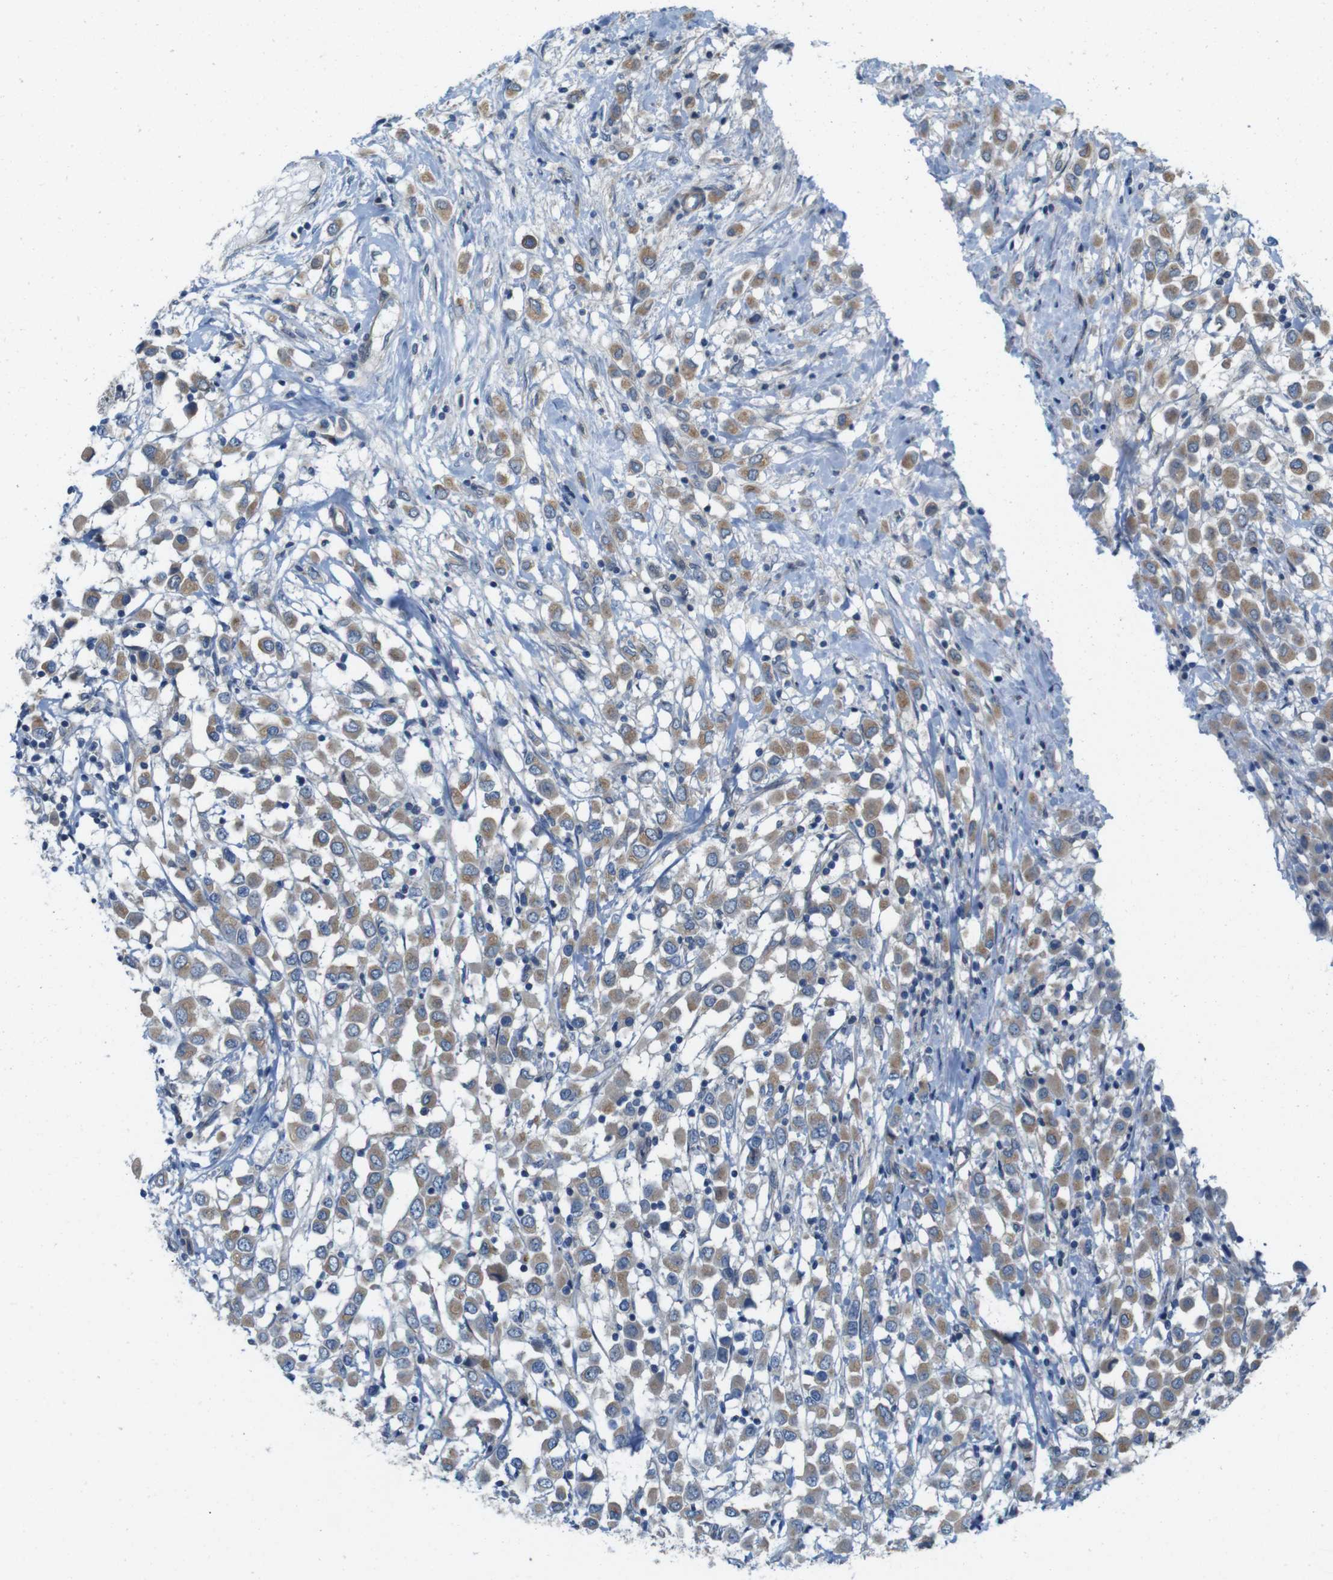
{"staining": {"intensity": "weak", "quantity": ">75%", "location": "cytoplasmic/membranous"}, "tissue": "breast cancer", "cell_type": "Tumor cells", "image_type": "cancer", "snomed": [{"axis": "morphology", "description": "Duct carcinoma"}, {"axis": "topography", "description": "Breast"}], "caption": "An immunohistochemistry histopathology image of neoplastic tissue is shown. Protein staining in brown highlights weak cytoplasmic/membranous positivity in breast cancer (infiltrating ductal carcinoma) within tumor cells. The protein is stained brown, and the nuclei are stained in blue (DAB (3,3'-diaminobenzidine) IHC with brightfield microscopy, high magnification).", "gene": "SKI", "patient": {"sex": "female", "age": 61}}